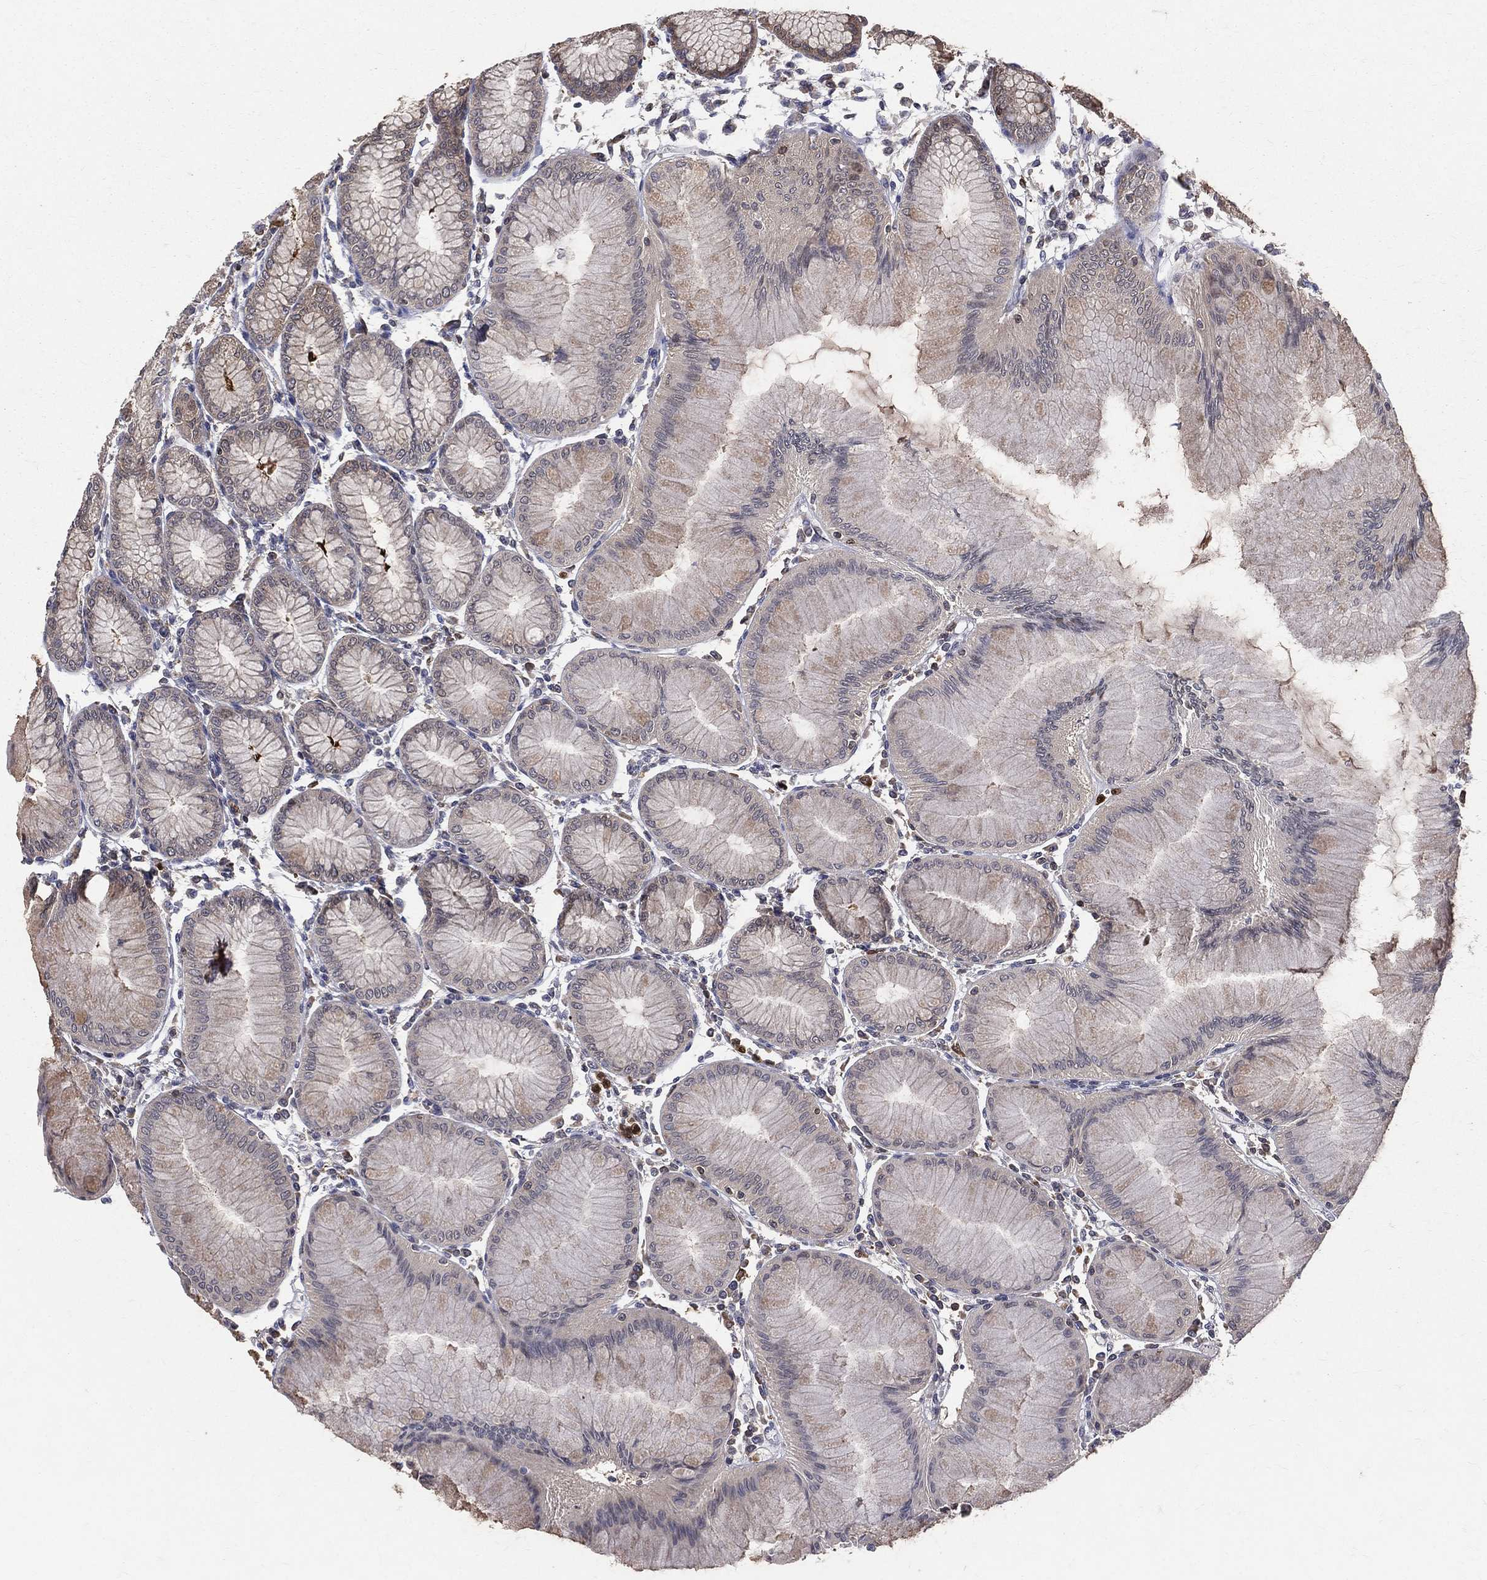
{"staining": {"intensity": "moderate", "quantity": "25%-75%", "location": "cytoplasmic/membranous"}, "tissue": "stomach", "cell_type": "Glandular cells", "image_type": "normal", "snomed": [{"axis": "morphology", "description": "Normal tissue, NOS"}, {"axis": "topography", "description": "Stomach"}], "caption": "High-magnification brightfield microscopy of normal stomach stained with DAB (3,3'-diaminobenzidine) (brown) and counterstained with hematoxylin (blue). glandular cells exhibit moderate cytoplasmic/membranous staining is identified in approximately25%-75% of cells. Immunohistochemistry (ihc) stains the protein of interest in brown and the nuclei are stained blue.", "gene": "ENO1", "patient": {"sex": "female", "age": 57}}